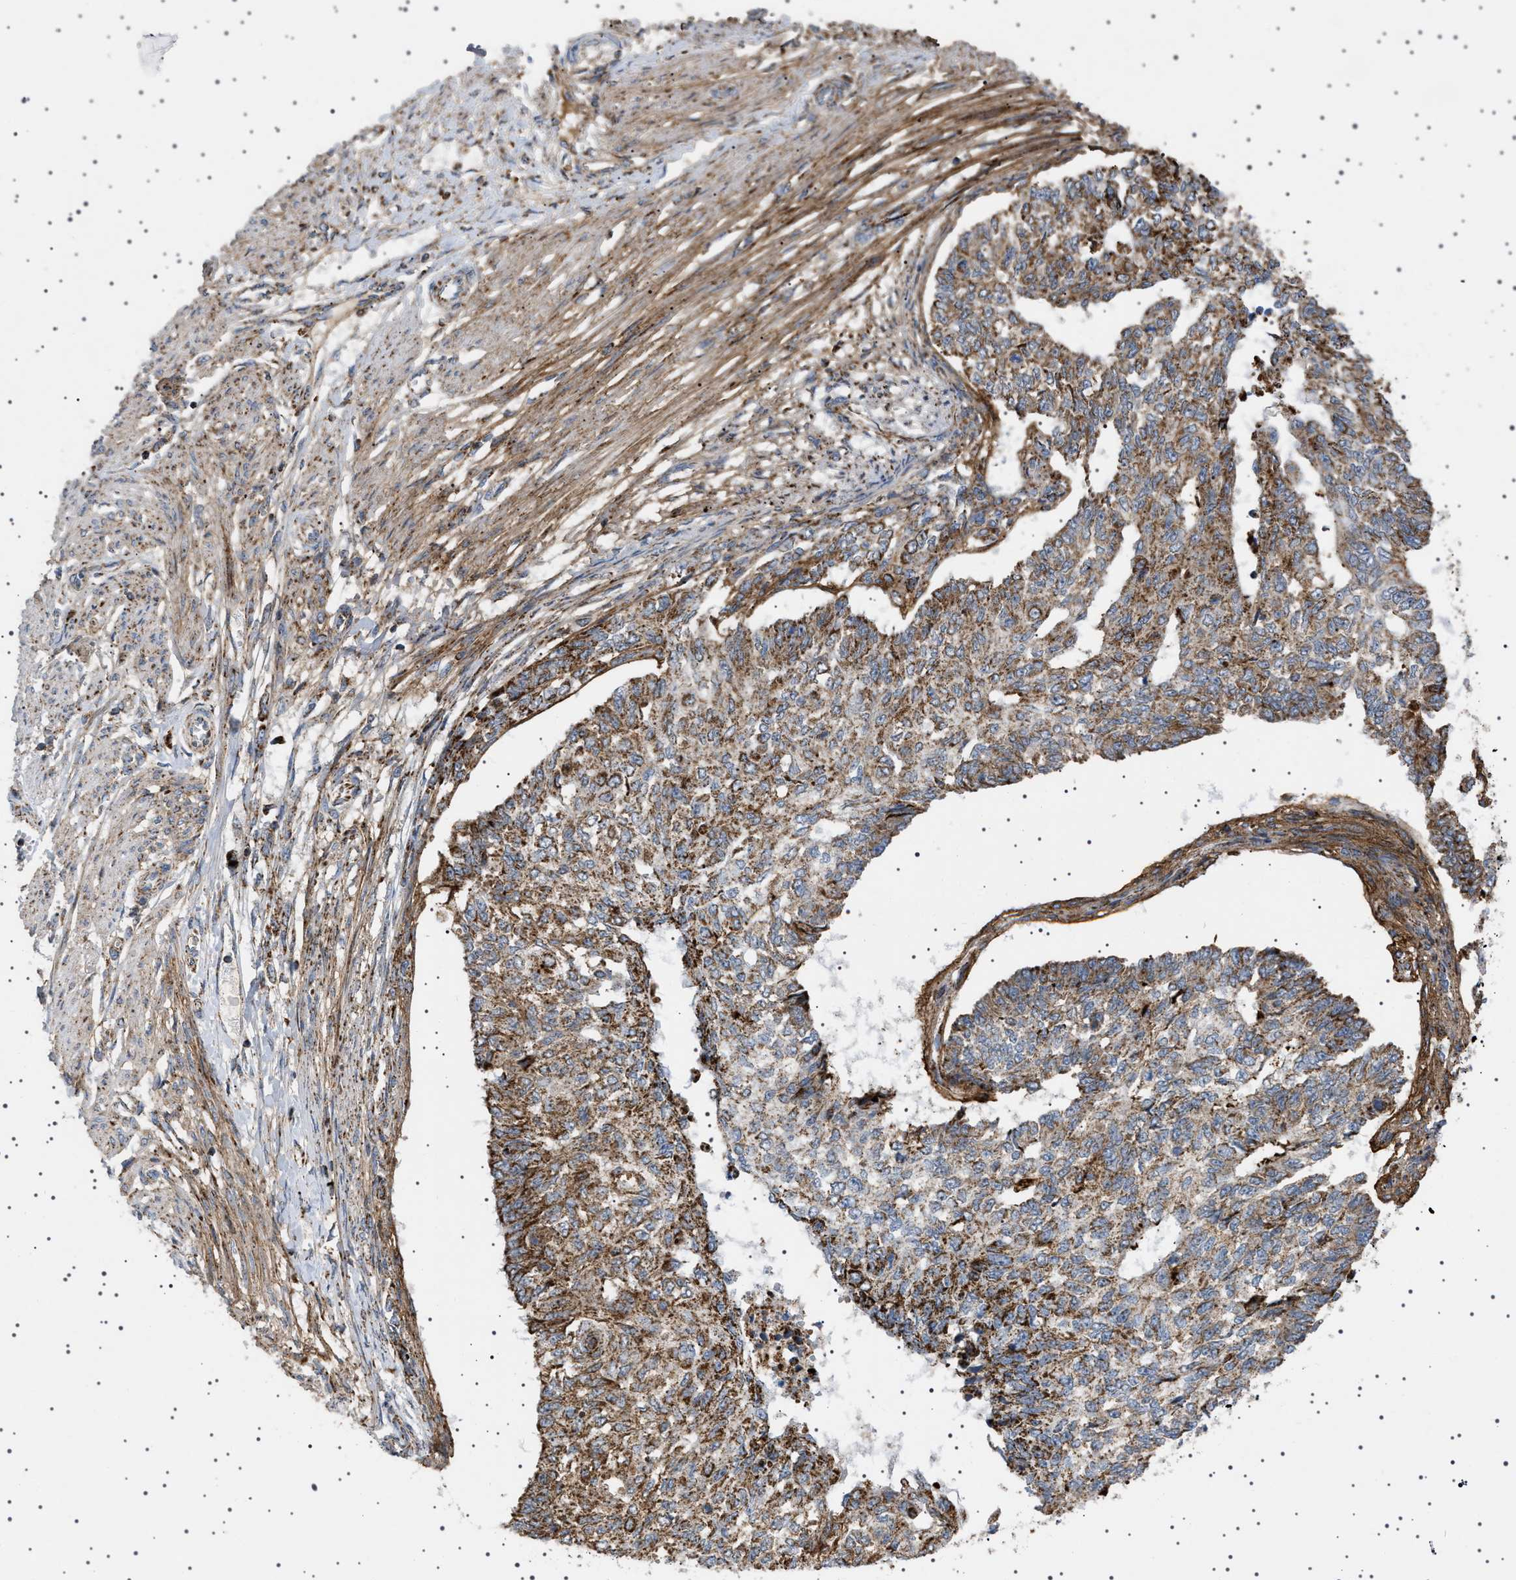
{"staining": {"intensity": "moderate", "quantity": ">75%", "location": "cytoplasmic/membranous"}, "tissue": "endometrial cancer", "cell_type": "Tumor cells", "image_type": "cancer", "snomed": [{"axis": "morphology", "description": "Adenocarcinoma, NOS"}, {"axis": "topography", "description": "Endometrium"}], "caption": "IHC of adenocarcinoma (endometrial) shows medium levels of moderate cytoplasmic/membranous expression in approximately >75% of tumor cells. (DAB IHC, brown staining for protein, blue staining for nuclei).", "gene": "UBXN8", "patient": {"sex": "female", "age": 32}}